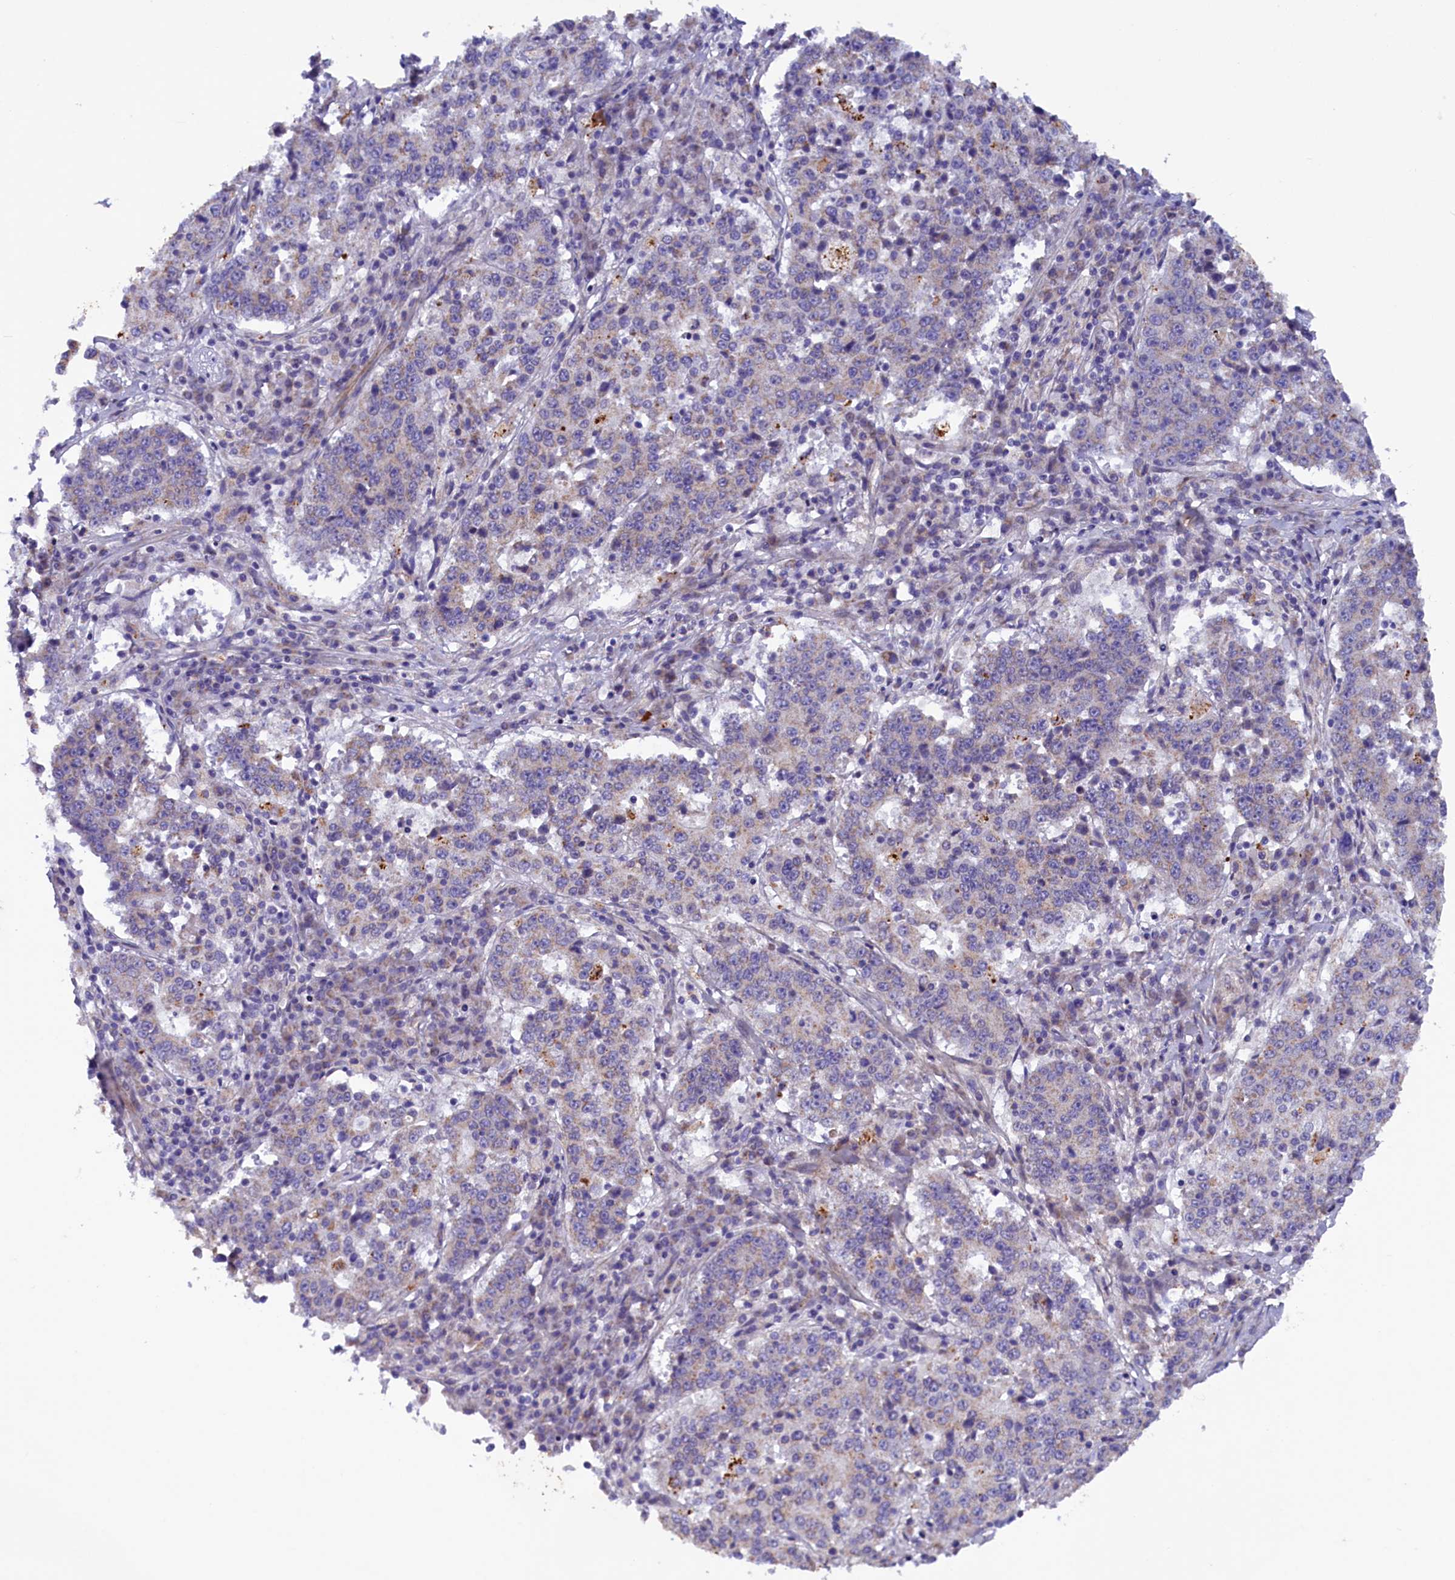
{"staining": {"intensity": "weak", "quantity": "<25%", "location": "cytoplasmic/membranous"}, "tissue": "stomach cancer", "cell_type": "Tumor cells", "image_type": "cancer", "snomed": [{"axis": "morphology", "description": "Adenocarcinoma, NOS"}, {"axis": "topography", "description": "Stomach"}], "caption": "Human stomach cancer stained for a protein using immunohistochemistry demonstrates no expression in tumor cells.", "gene": "ACAD8", "patient": {"sex": "male", "age": 59}}